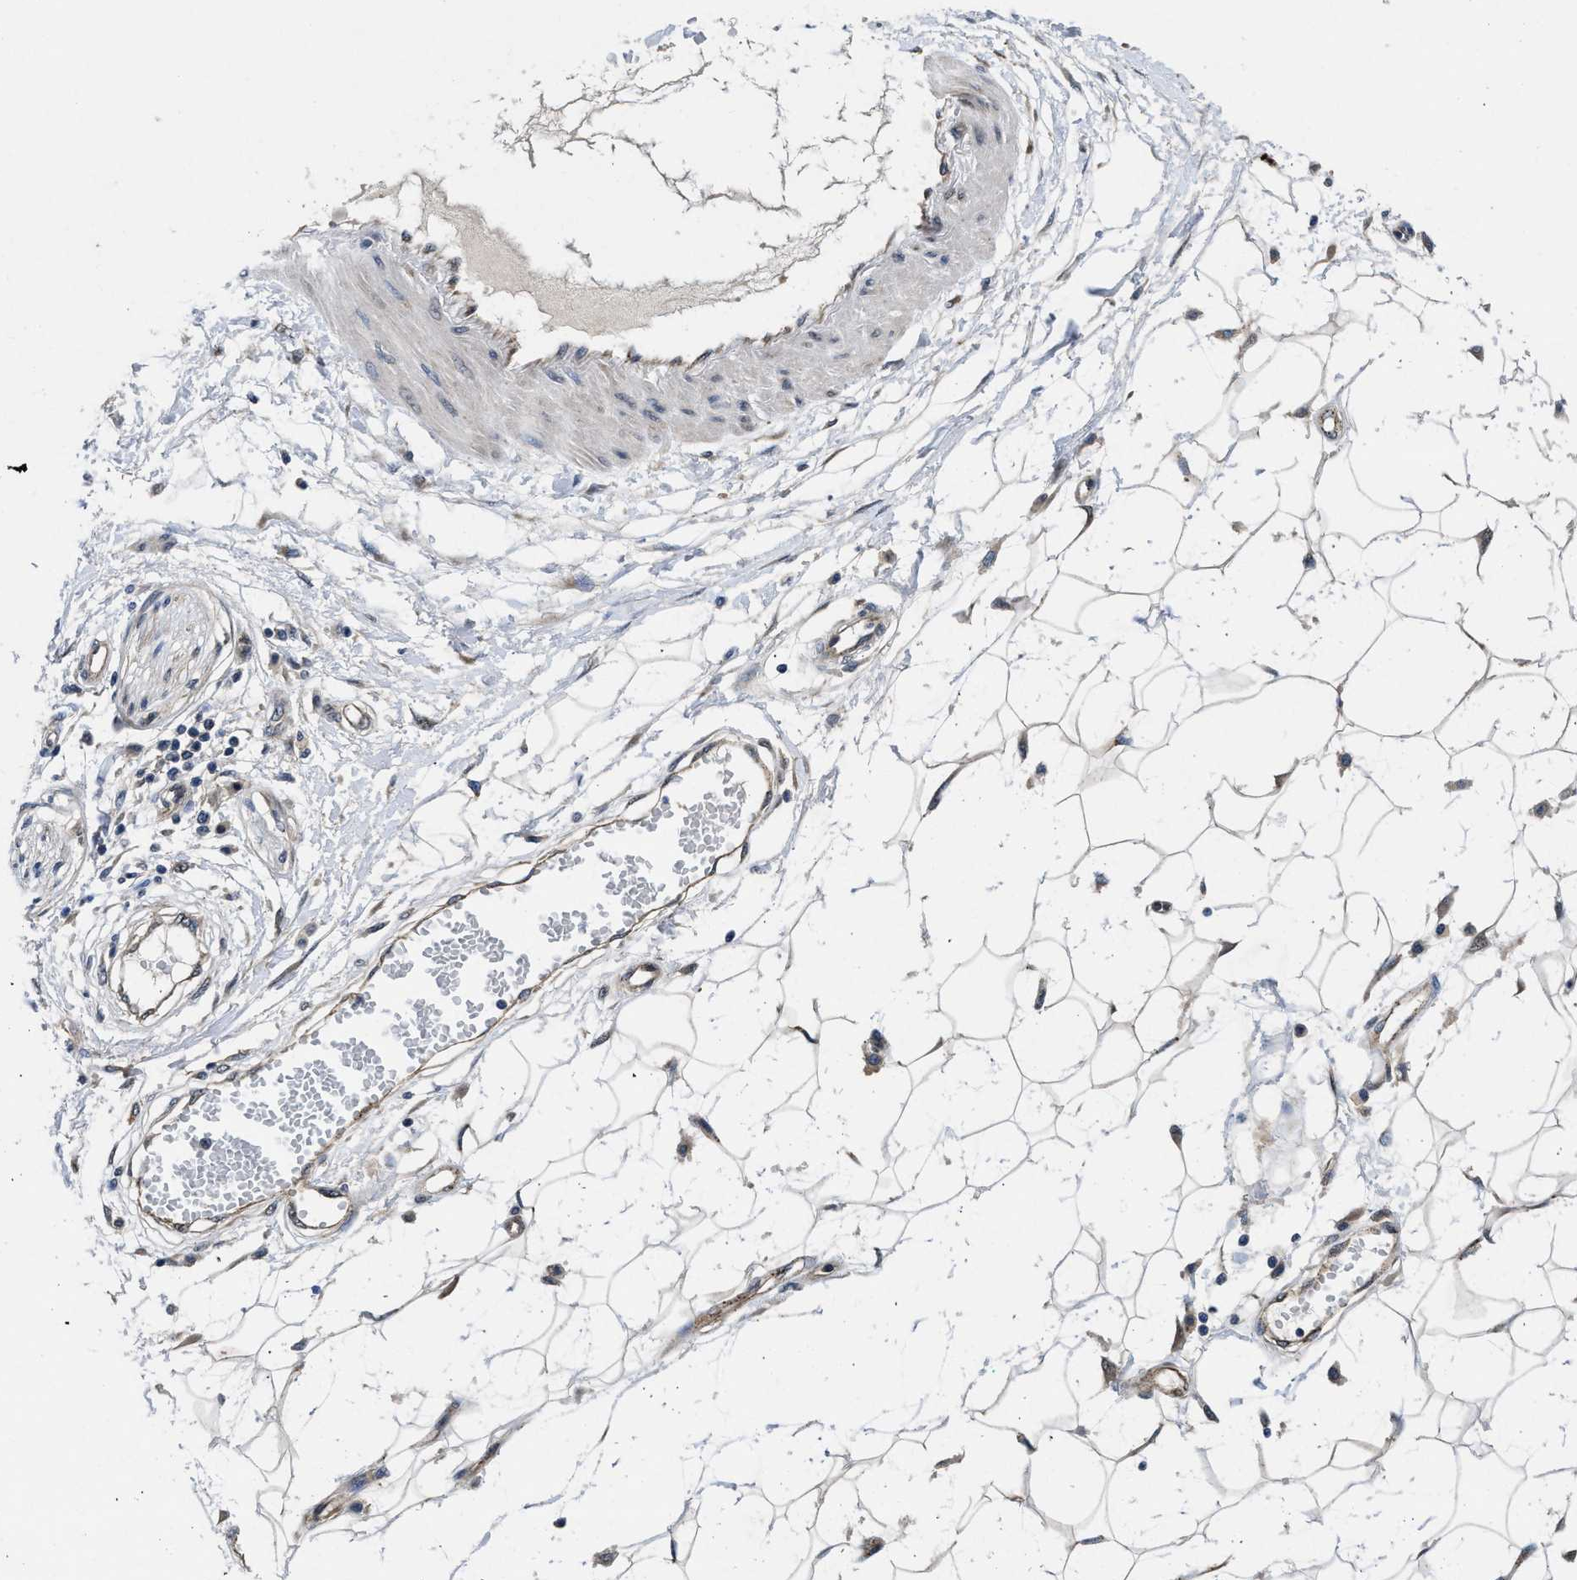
{"staining": {"intensity": "weak", "quantity": ">75%", "location": "cytoplasmic/membranous"}, "tissue": "adipose tissue", "cell_type": "Adipocytes", "image_type": "normal", "snomed": [{"axis": "morphology", "description": "Normal tissue, NOS"}, {"axis": "morphology", "description": "Squamous cell carcinoma, NOS"}, {"axis": "topography", "description": "Skin"}, {"axis": "topography", "description": "Peripheral nerve tissue"}], "caption": "Adipose tissue stained for a protein exhibits weak cytoplasmic/membranous positivity in adipocytes. The protein is shown in brown color, while the nuclei are stained blue.", "gene": "PKD2", "patient": {"sex": "male", "age": 83}}